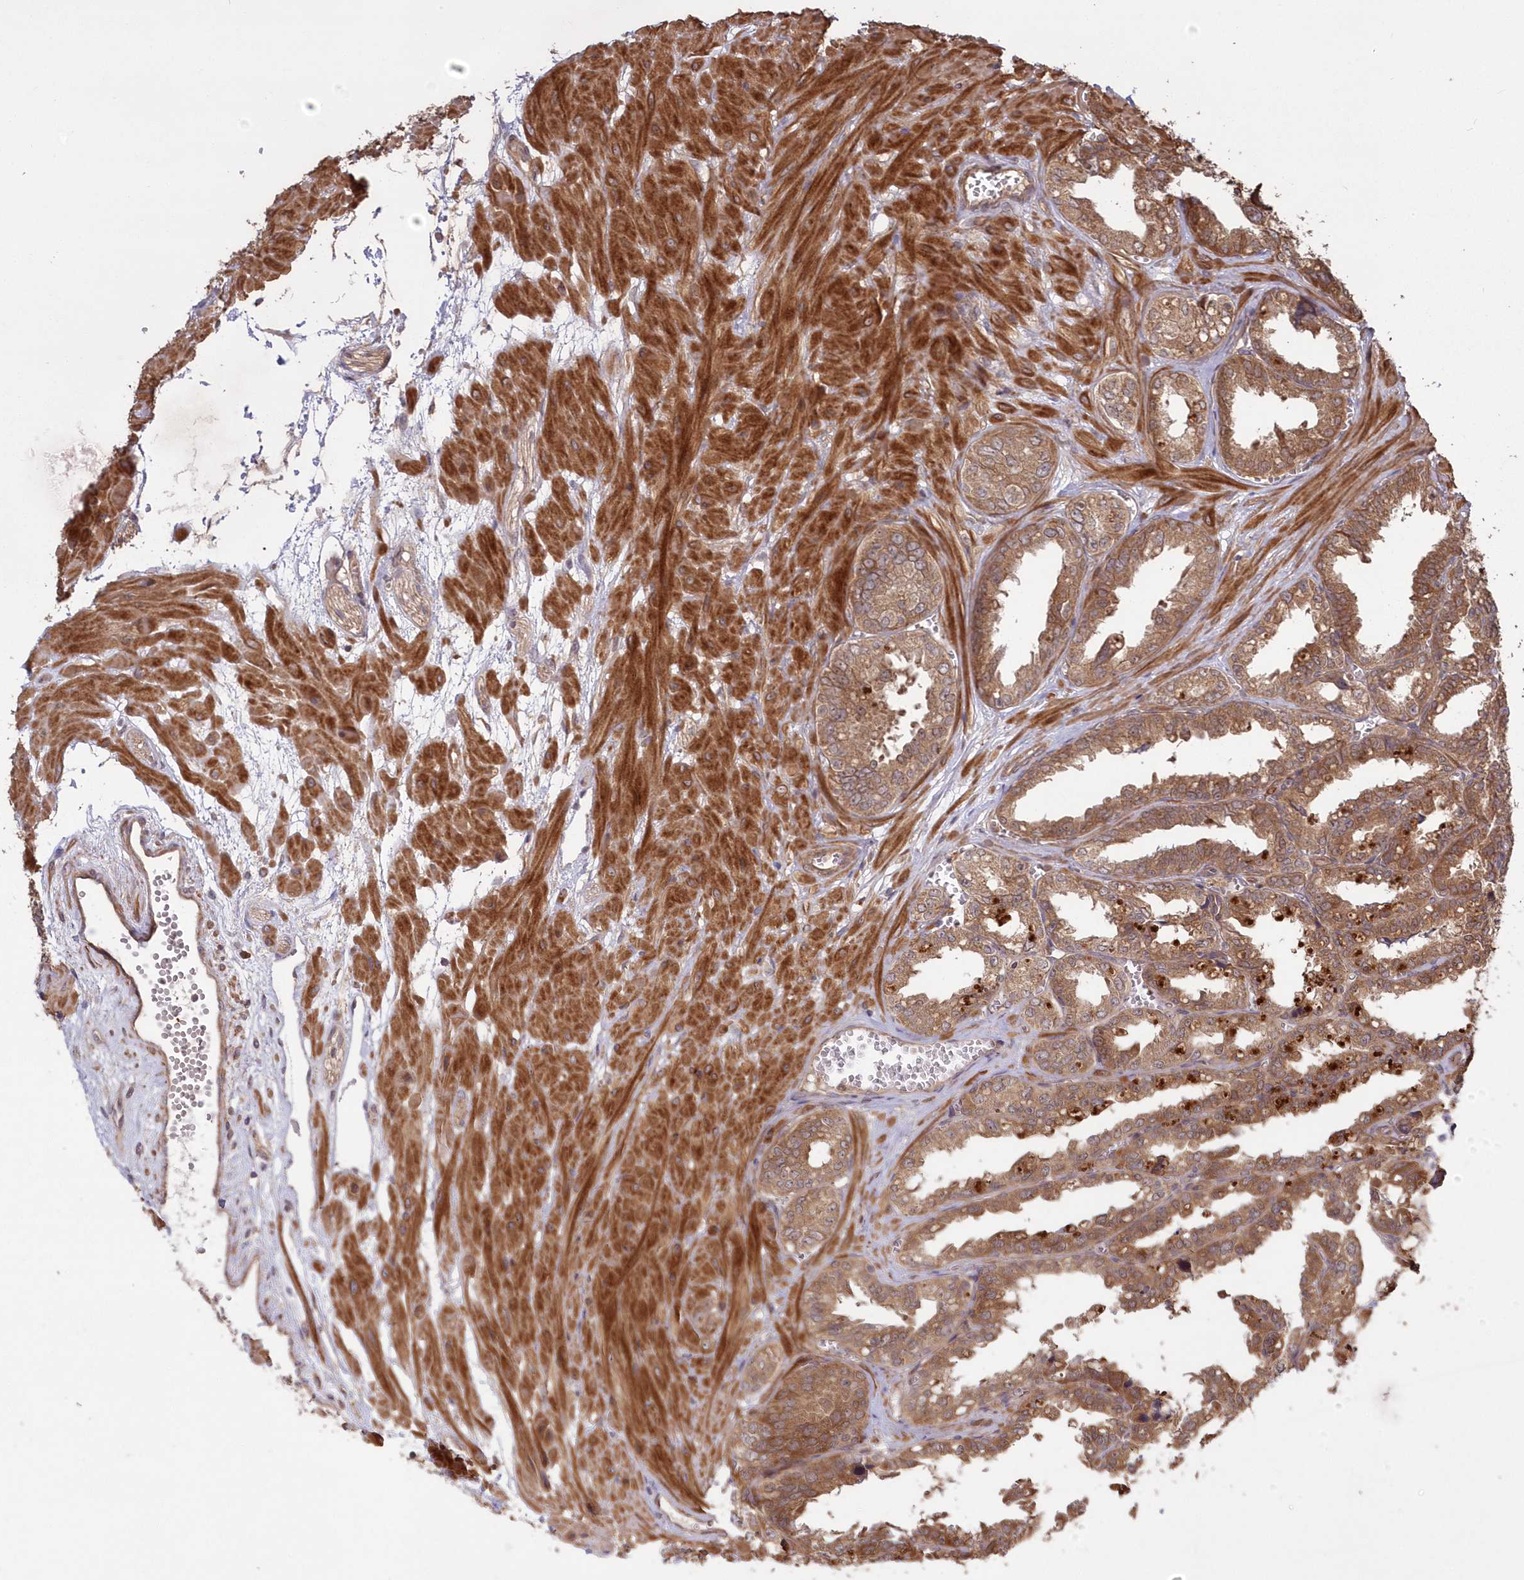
{"staining": {"intensity": "moderate", "quantity": ">75%", "location": "cytoplasmic/membranous"}, "tissue": "seminal vesicle", "cell_type": "Glandular cells", "image_type": "normal", "snomed": [{"axis": "morphology", "description": "Normal tissue, NOS"}, {"axis": "topography", "description": "Prostate"}, {"axis": "topography", "description": "Seminal veicle"}], "caption": "This micrograph shows unremarkable seminal vesicle stained with immunohistochemistry to label a protein in brown. The cytoplasmic/membranous of glandular cells show moderate positivity for the protein. Nuclei are counter-stained blue.", "gene": "TBCA", "patient": {"sex": "male", "age": 51}}